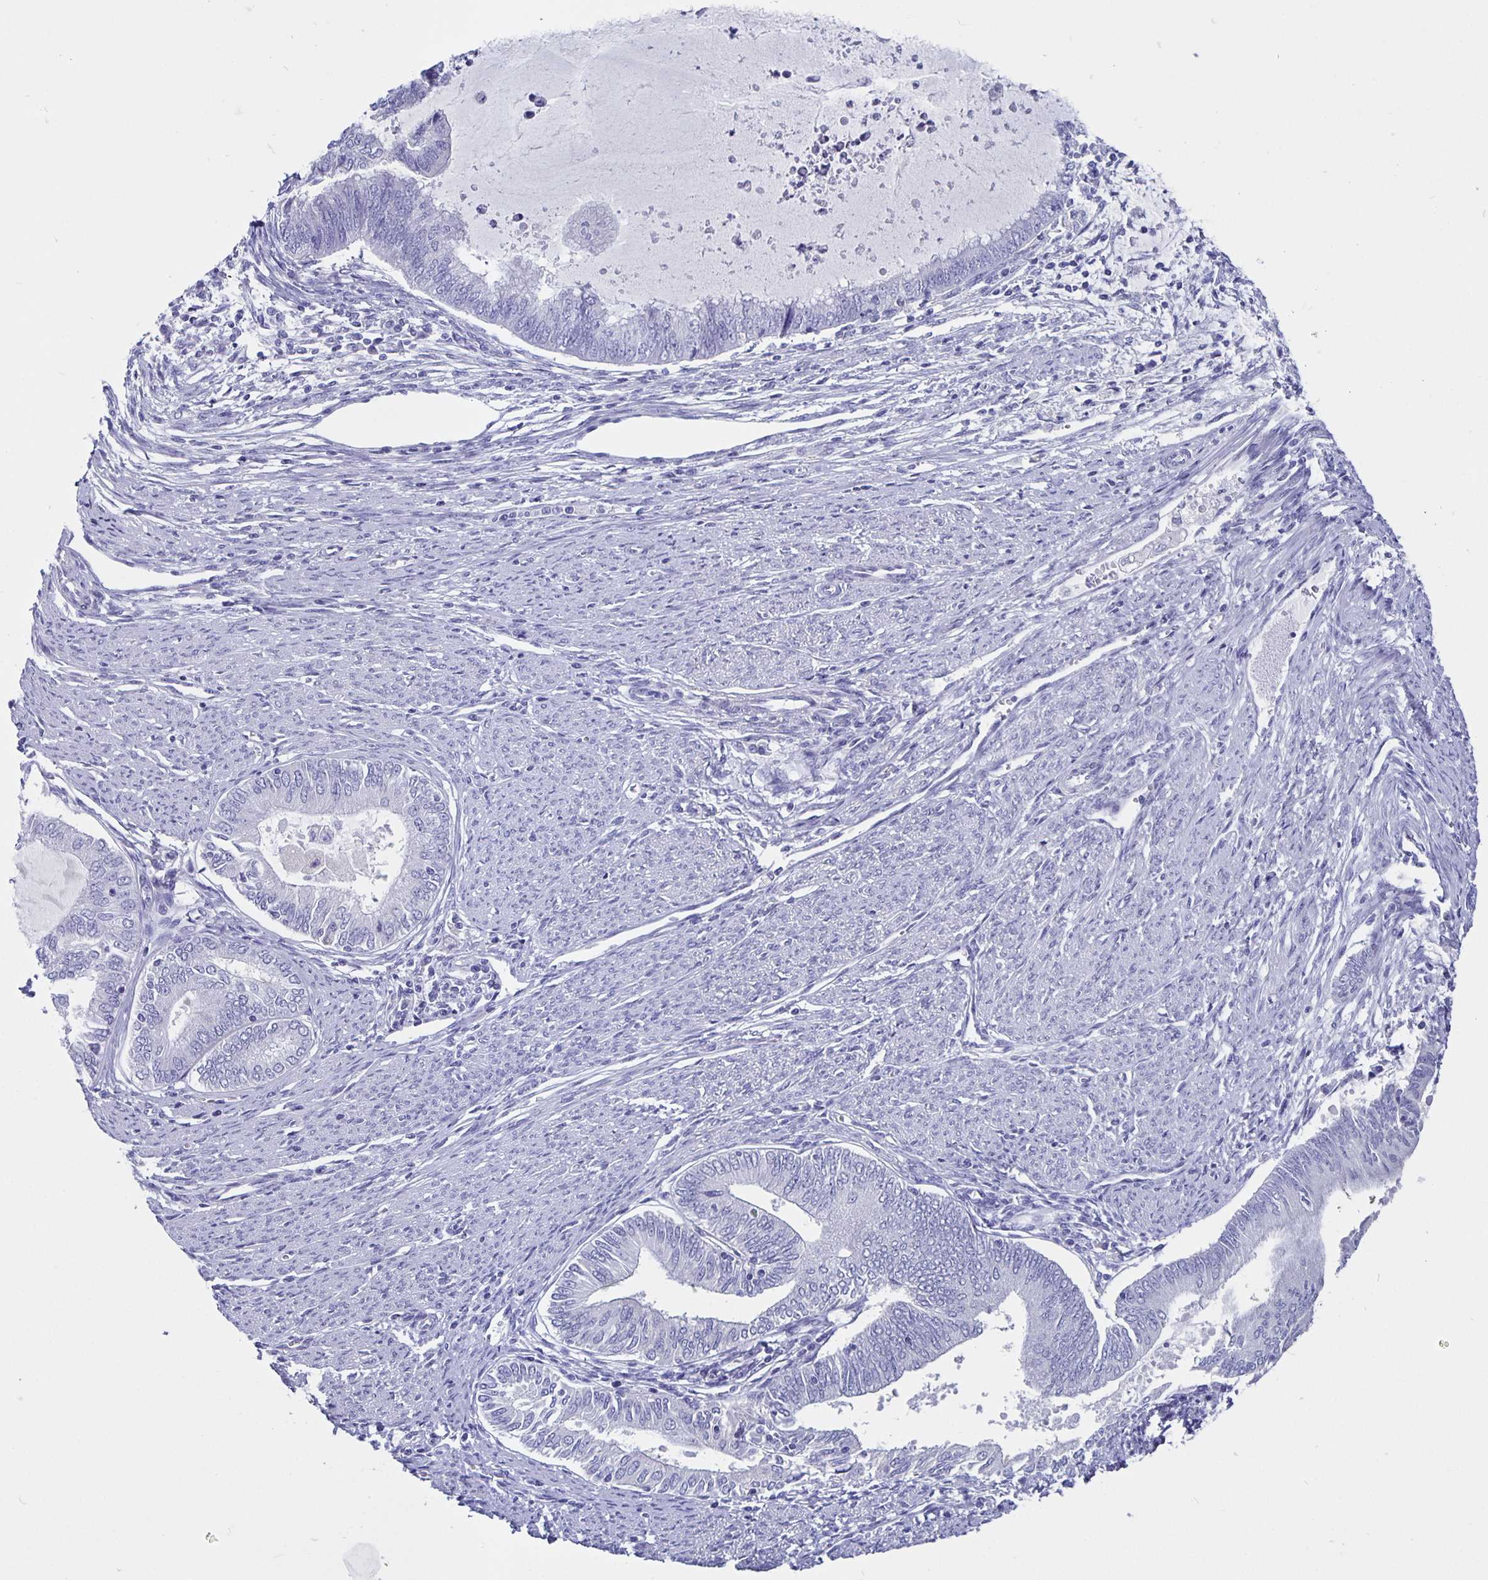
{"staining": {"intensity": "negative", "quantity": "none", "location": "none"}, "tissue": "endometrial cancer", "cell_type": "Tumor cells", "image_type": "cancer", "snomed": [{"axis": "morphology", "description": "Adenocarcinoma, NOS"}, {"axis": "topography", "description": "Endometrium"}], "caption": "DAB immunohistochemical staining of human endometrial cancer (adenocarcinoma) exhibits no significant positivity in tumor cells.", "gene": "ODF3B", "patient": {"sex": "female", "age": 79}}